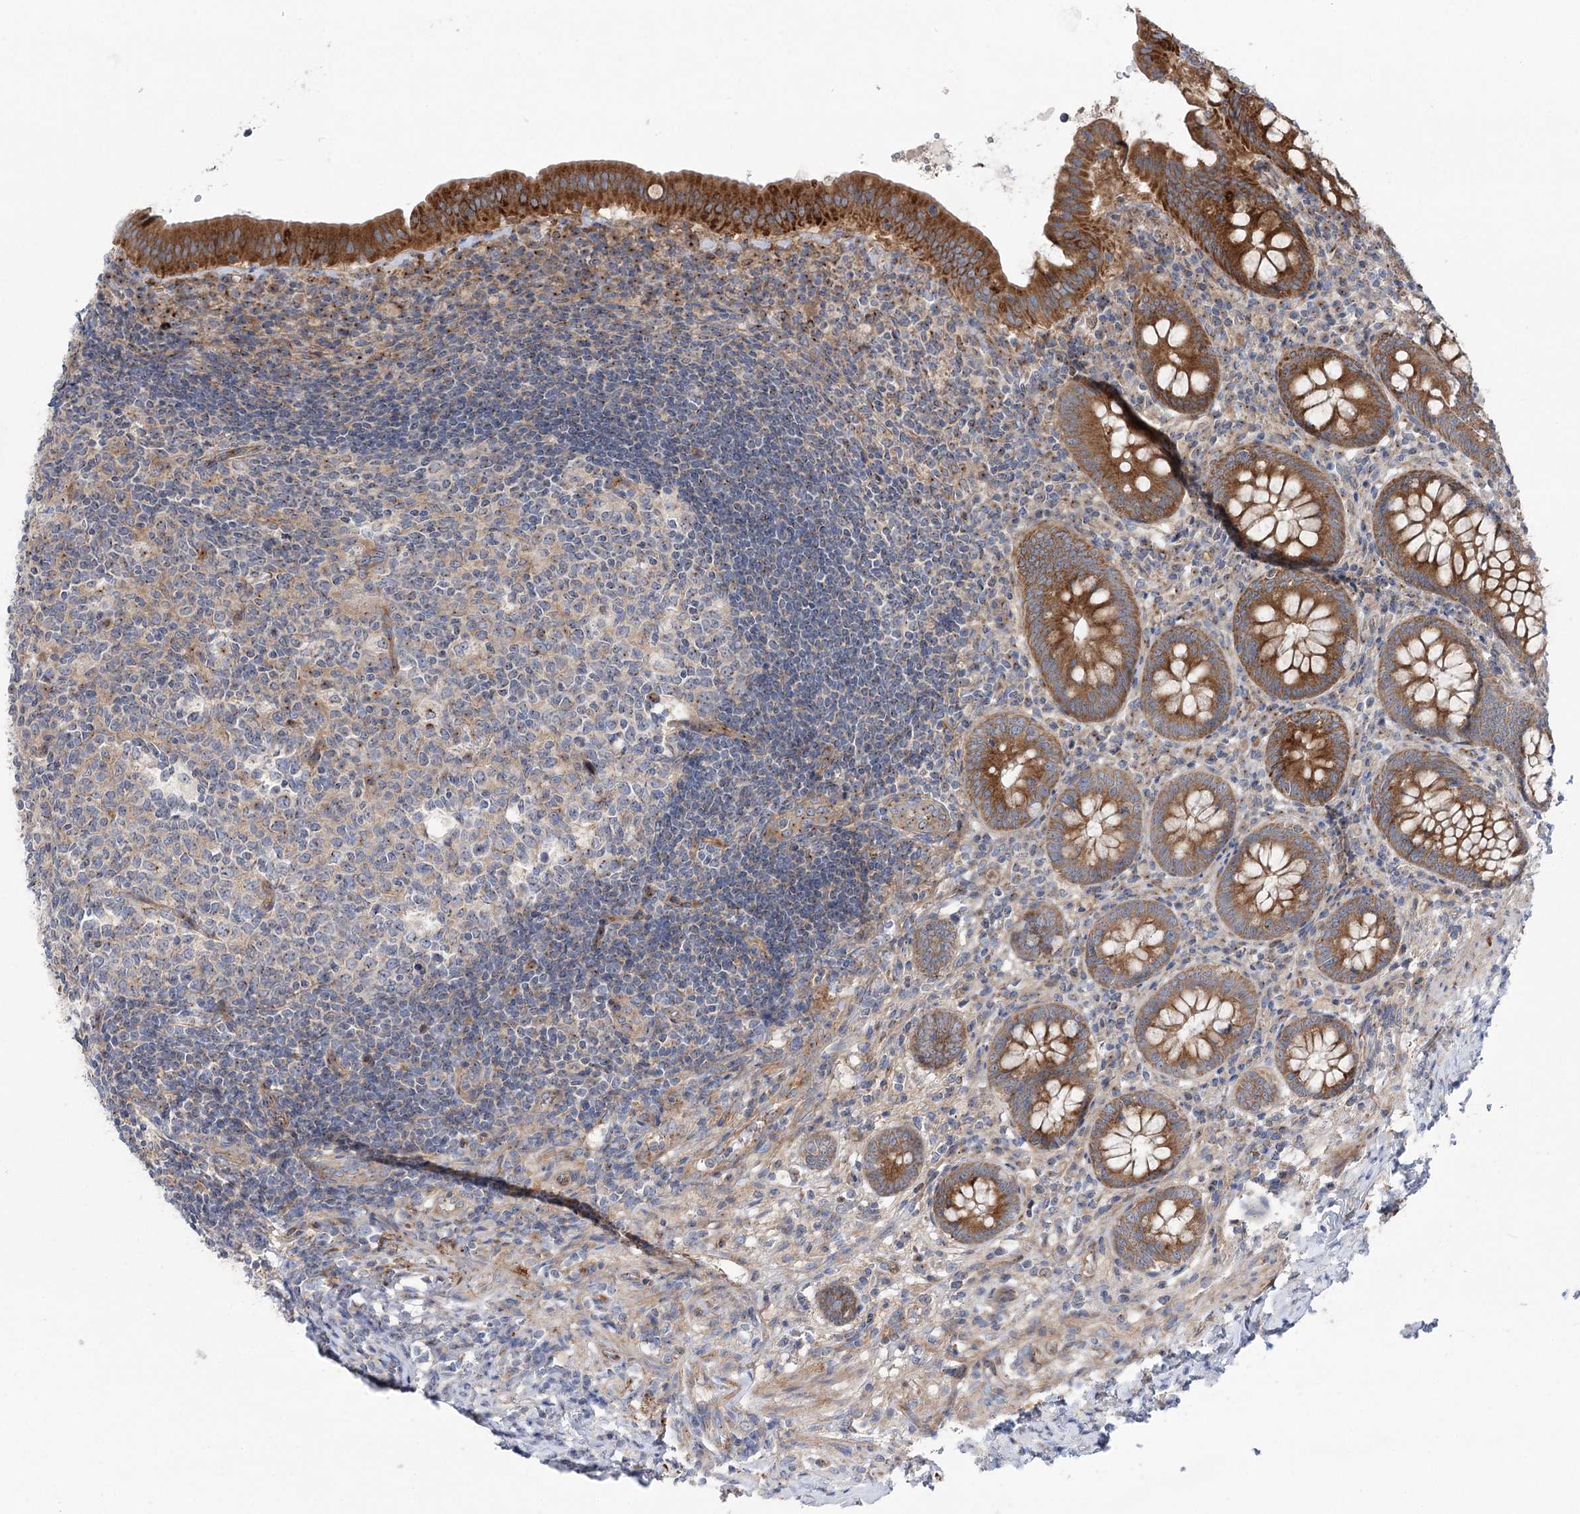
{"staining": {"intensity": "strong", "quantity": ">75%", "location": "cytoplasmic/membranous"}, "tissue": "appendix", "cell_type": "Glandular cells", "image_type": "normal", "snomed": [{"axis": "morphology", "description": "Normal tissue, NOS"}, {"axis": "topography", "description": "Appendix"}], "caption": "Brown immunohistochemical staining in benign appendix shows strong cytoplasmic/membranous positivity in about >75% of glandular cells. (brown staining indicates protein expression, while blue staining denotes nuclei).", "gene": "SCN11A", "patient": {"sex": "female", "age": 54}}